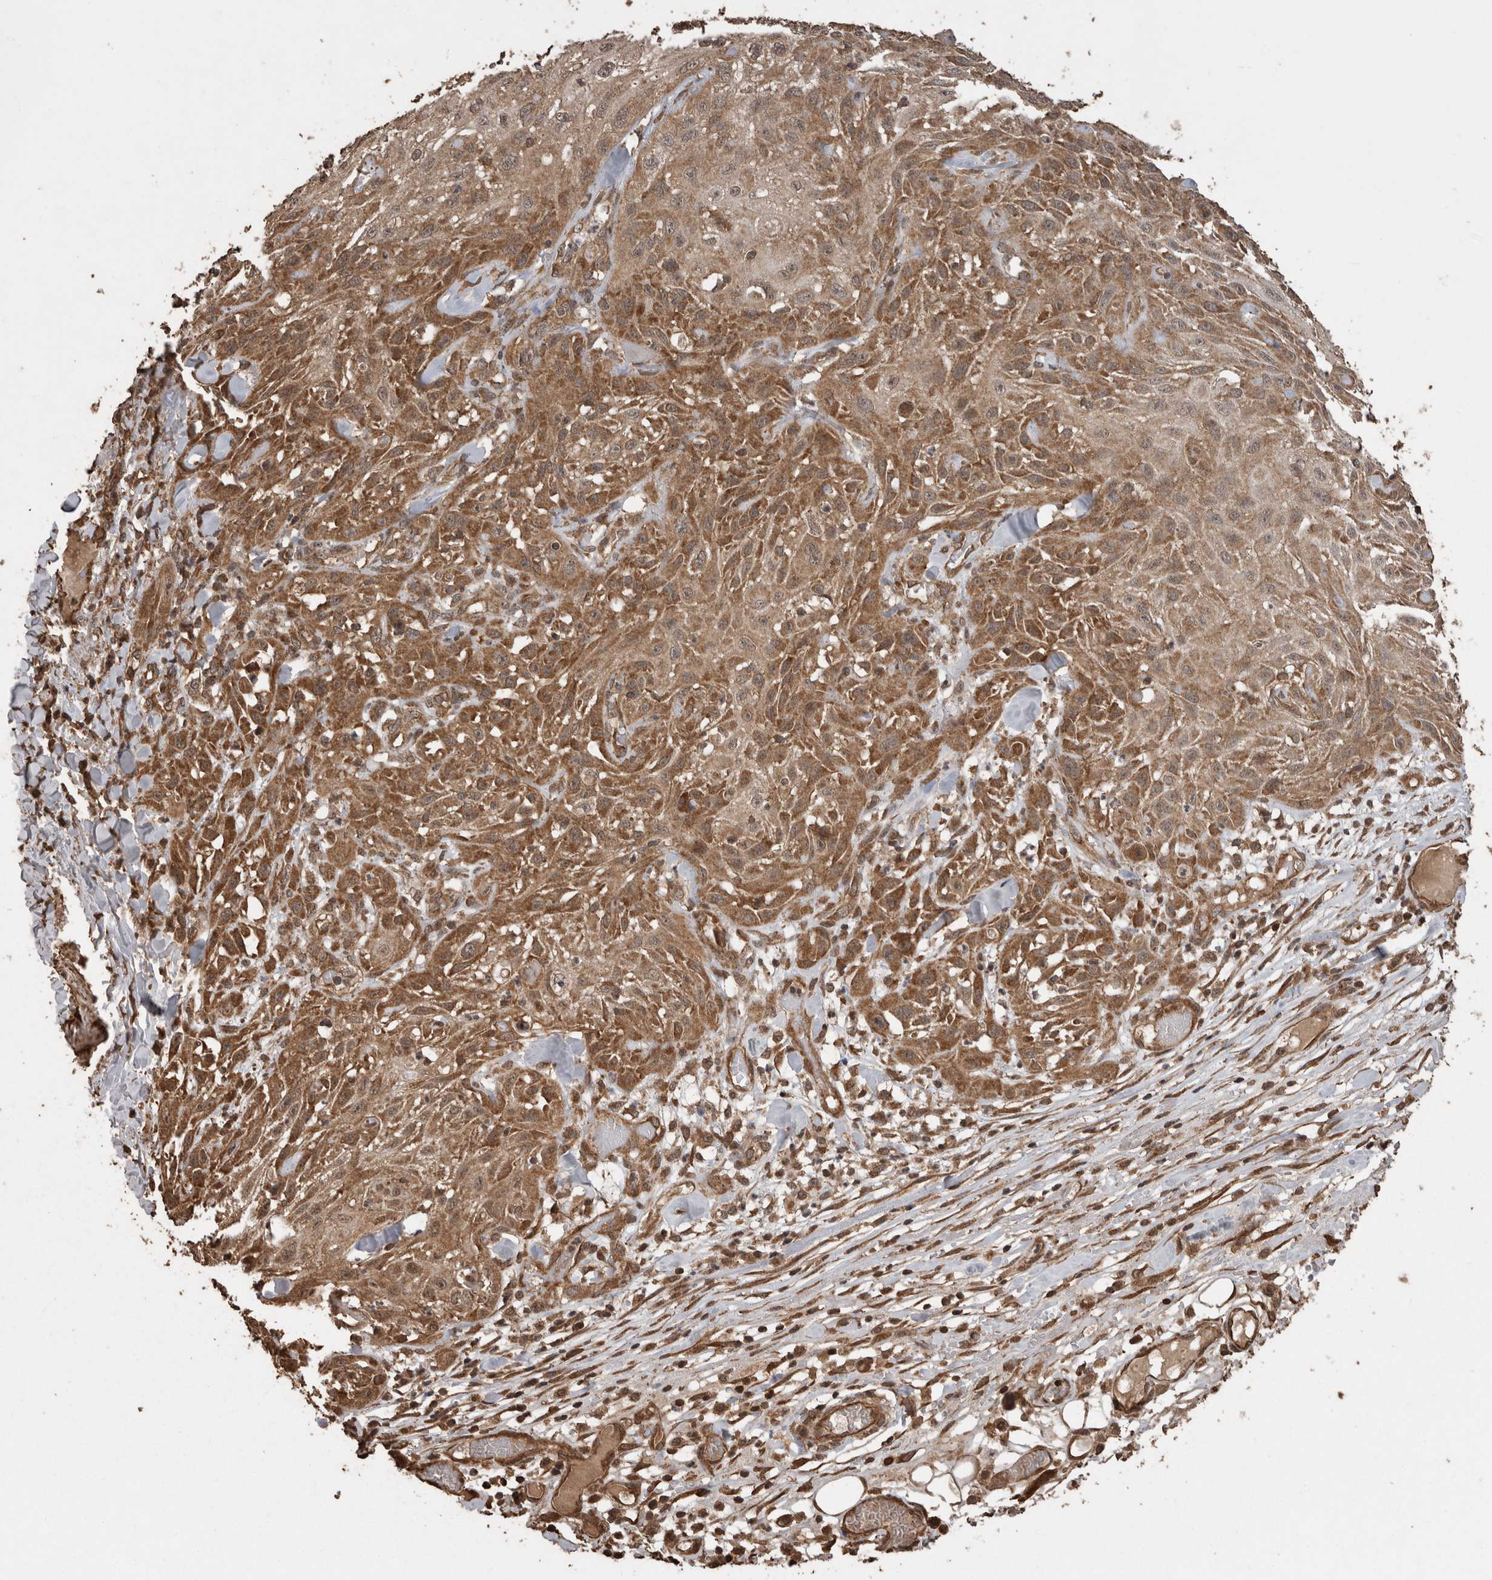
{"staining": {"intensity": "moderate", "quantity": ">75%", "location": "cytoplasmic/membranous"}, "tissue": "skin cancer", "cell_type": "Tumor cells", "image_type": "cancer", "snomed": [{"axis": "morphology", "description": "Squamous cell carcinoma, NOS"}, {"axis": "topography", "description": "Skin"}], "caption": "A brown stain labels moderate cytoplasmic/membranous positivity of a protein in skin cancer (squamous cell carcinoma) tumor cells.", "gene": "PINK1", "patient": {"sex": "male", "age": 75}}